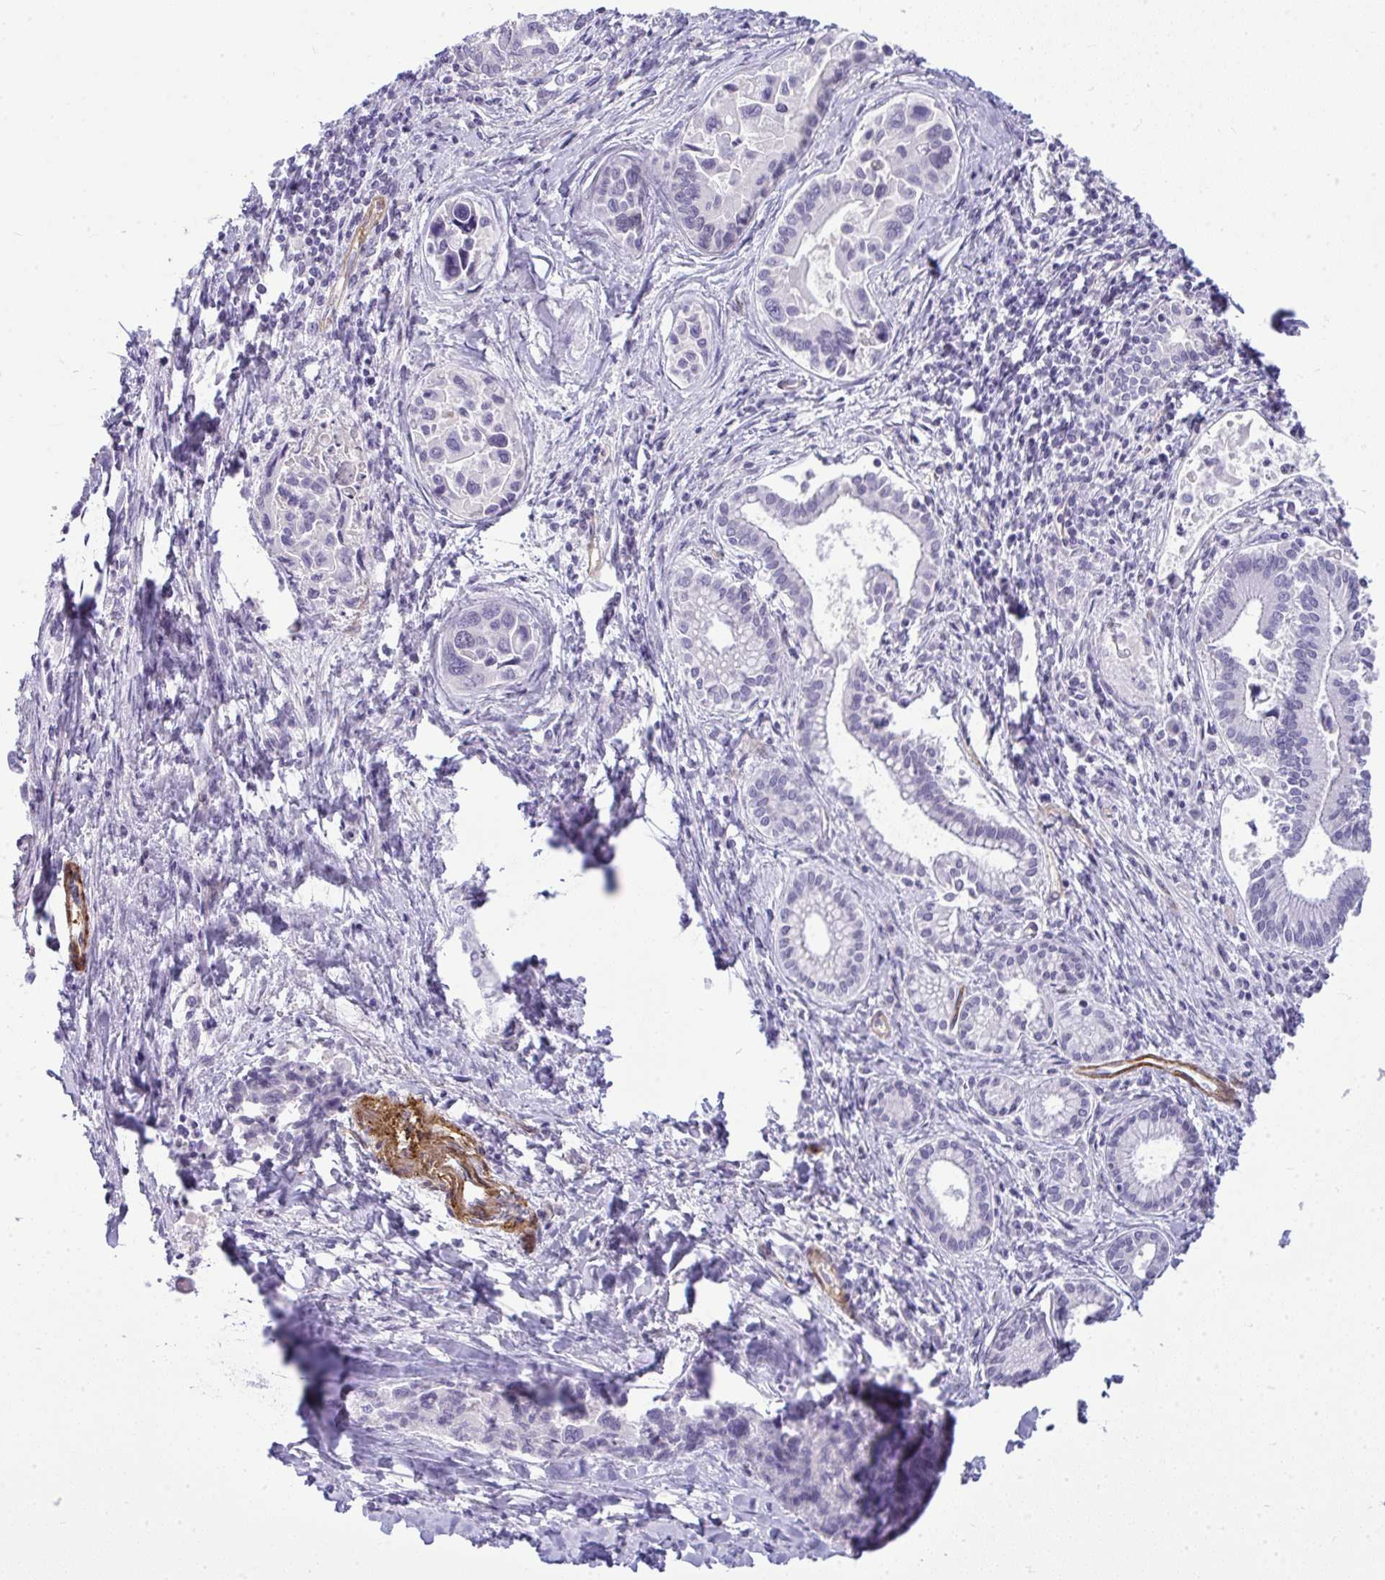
{"staining": {"intensity": "negative", "quantity": "none", "location": "none"}, "tissue": "liver cancer", "cell_type": "Tumor cells", "image_type": "cancer", "snomed": [{"axis": "morphology", "description": "Cholangiocarcinoma"}, {"axis": "topography", "description": "Liver"}], "caption": "This is a micrograph of IHC staining of liver cancer, which shows no positivity in tumor cells.", "gene": "UBE2S", "patient": {"sex": "male", "age": 66}}